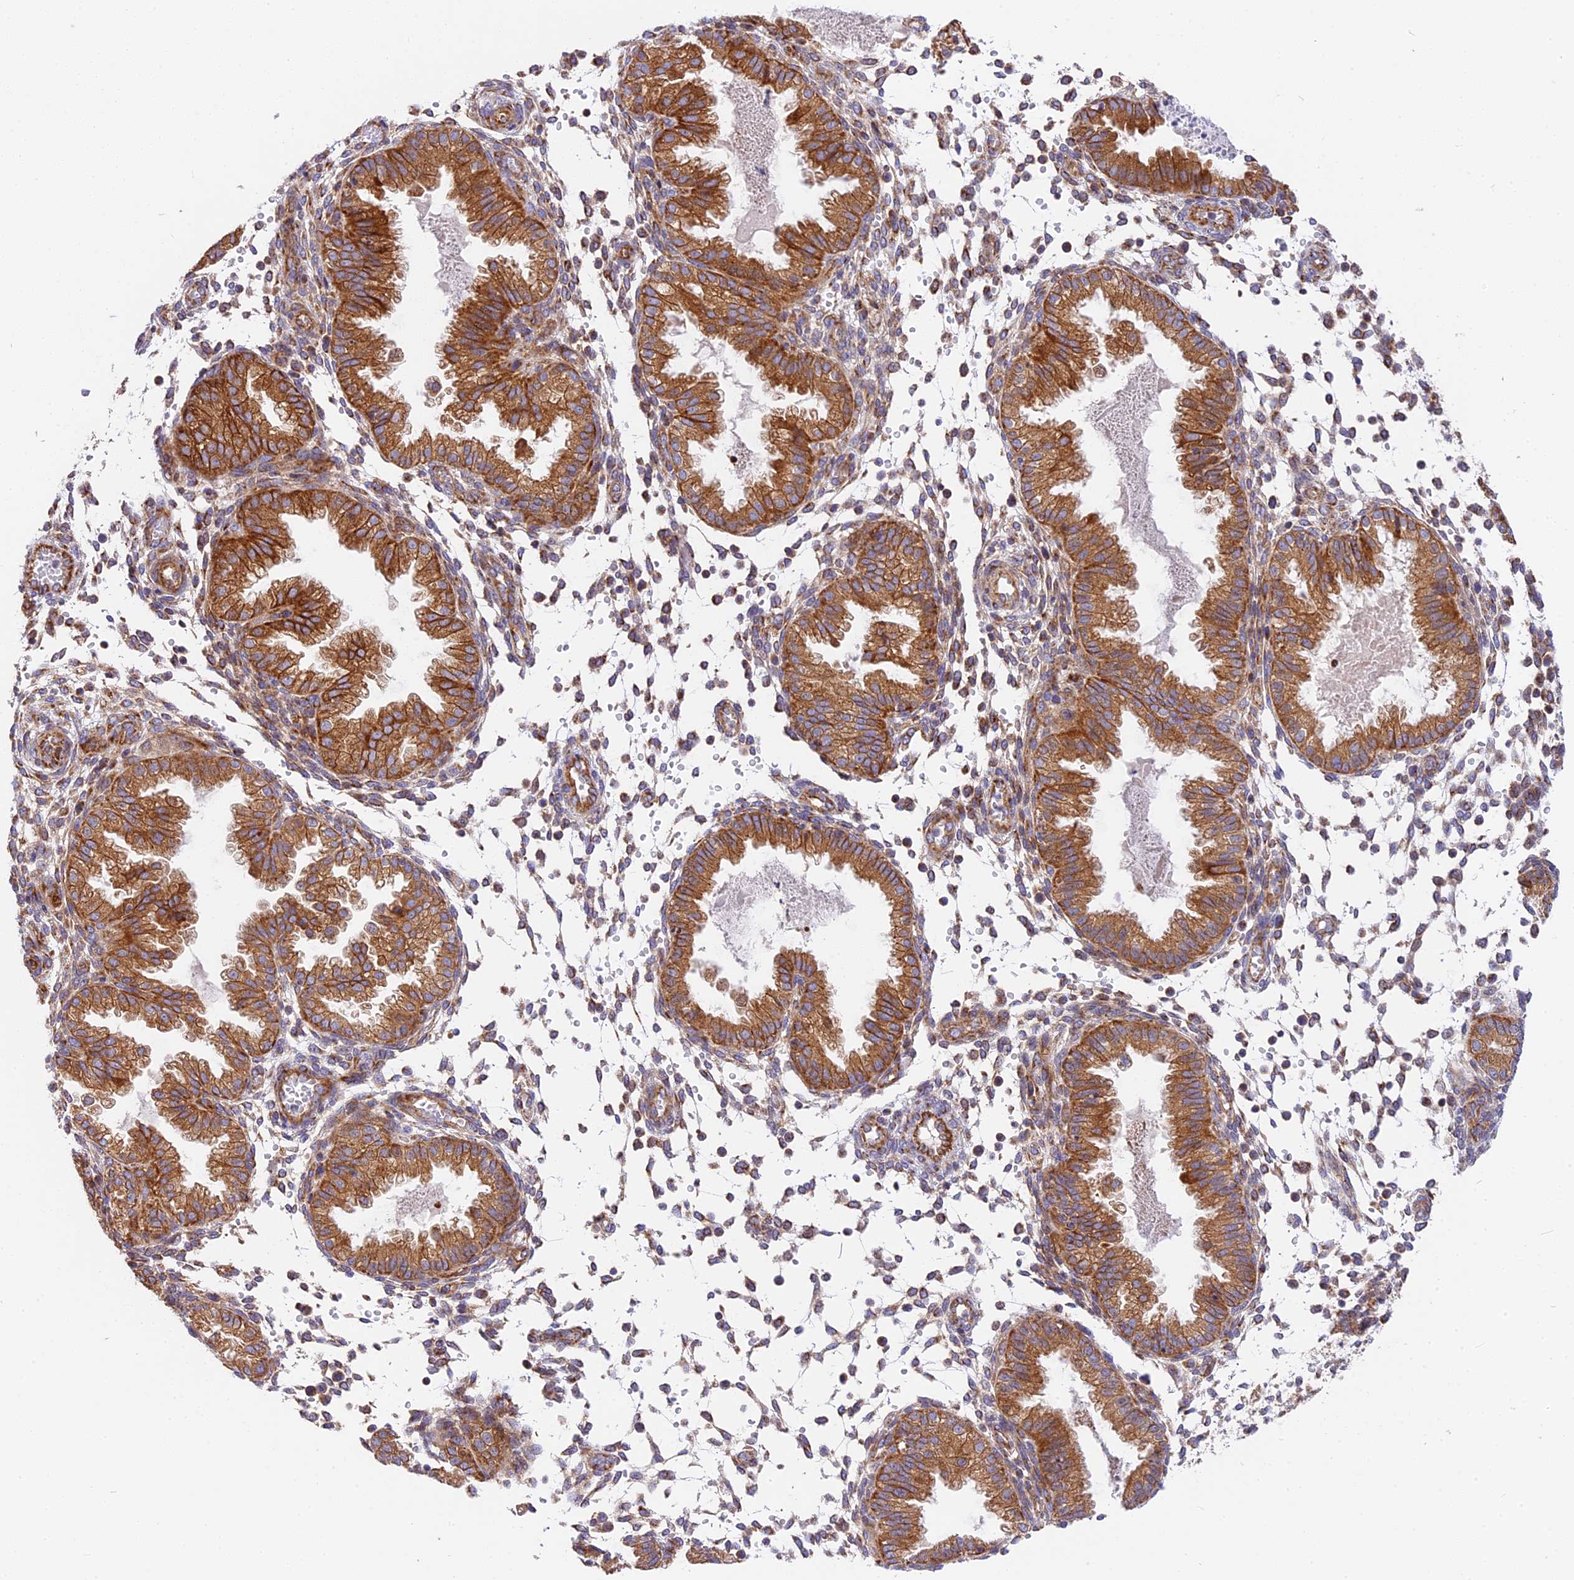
{"staining": {"intensity": "moderate", "quantity": "<25%", "location": "cytoplasmic/membranous"}, "tissue": "endometrium", "cell_type": "Cells in endometrial stroma", "image_type": "normal", "snomed": [{"axis": "morphology", "description": "Normal tissue, NOS"}, {"axis": "topography", "description": "Endometrium"}], "caption": "DAB (3,3'-diaminobenzidine) immunohistochemical staining of normal endometrium displays moderate cytoplasmic/membranous protein expression in approximately <25% of cells in endometrial stroma. Immunohistochemistry (ihc) stains the protein in brown and the nuclei are stained blue.", "gene": "MRAS", "patient": {"sex": "female", "age": 33}}